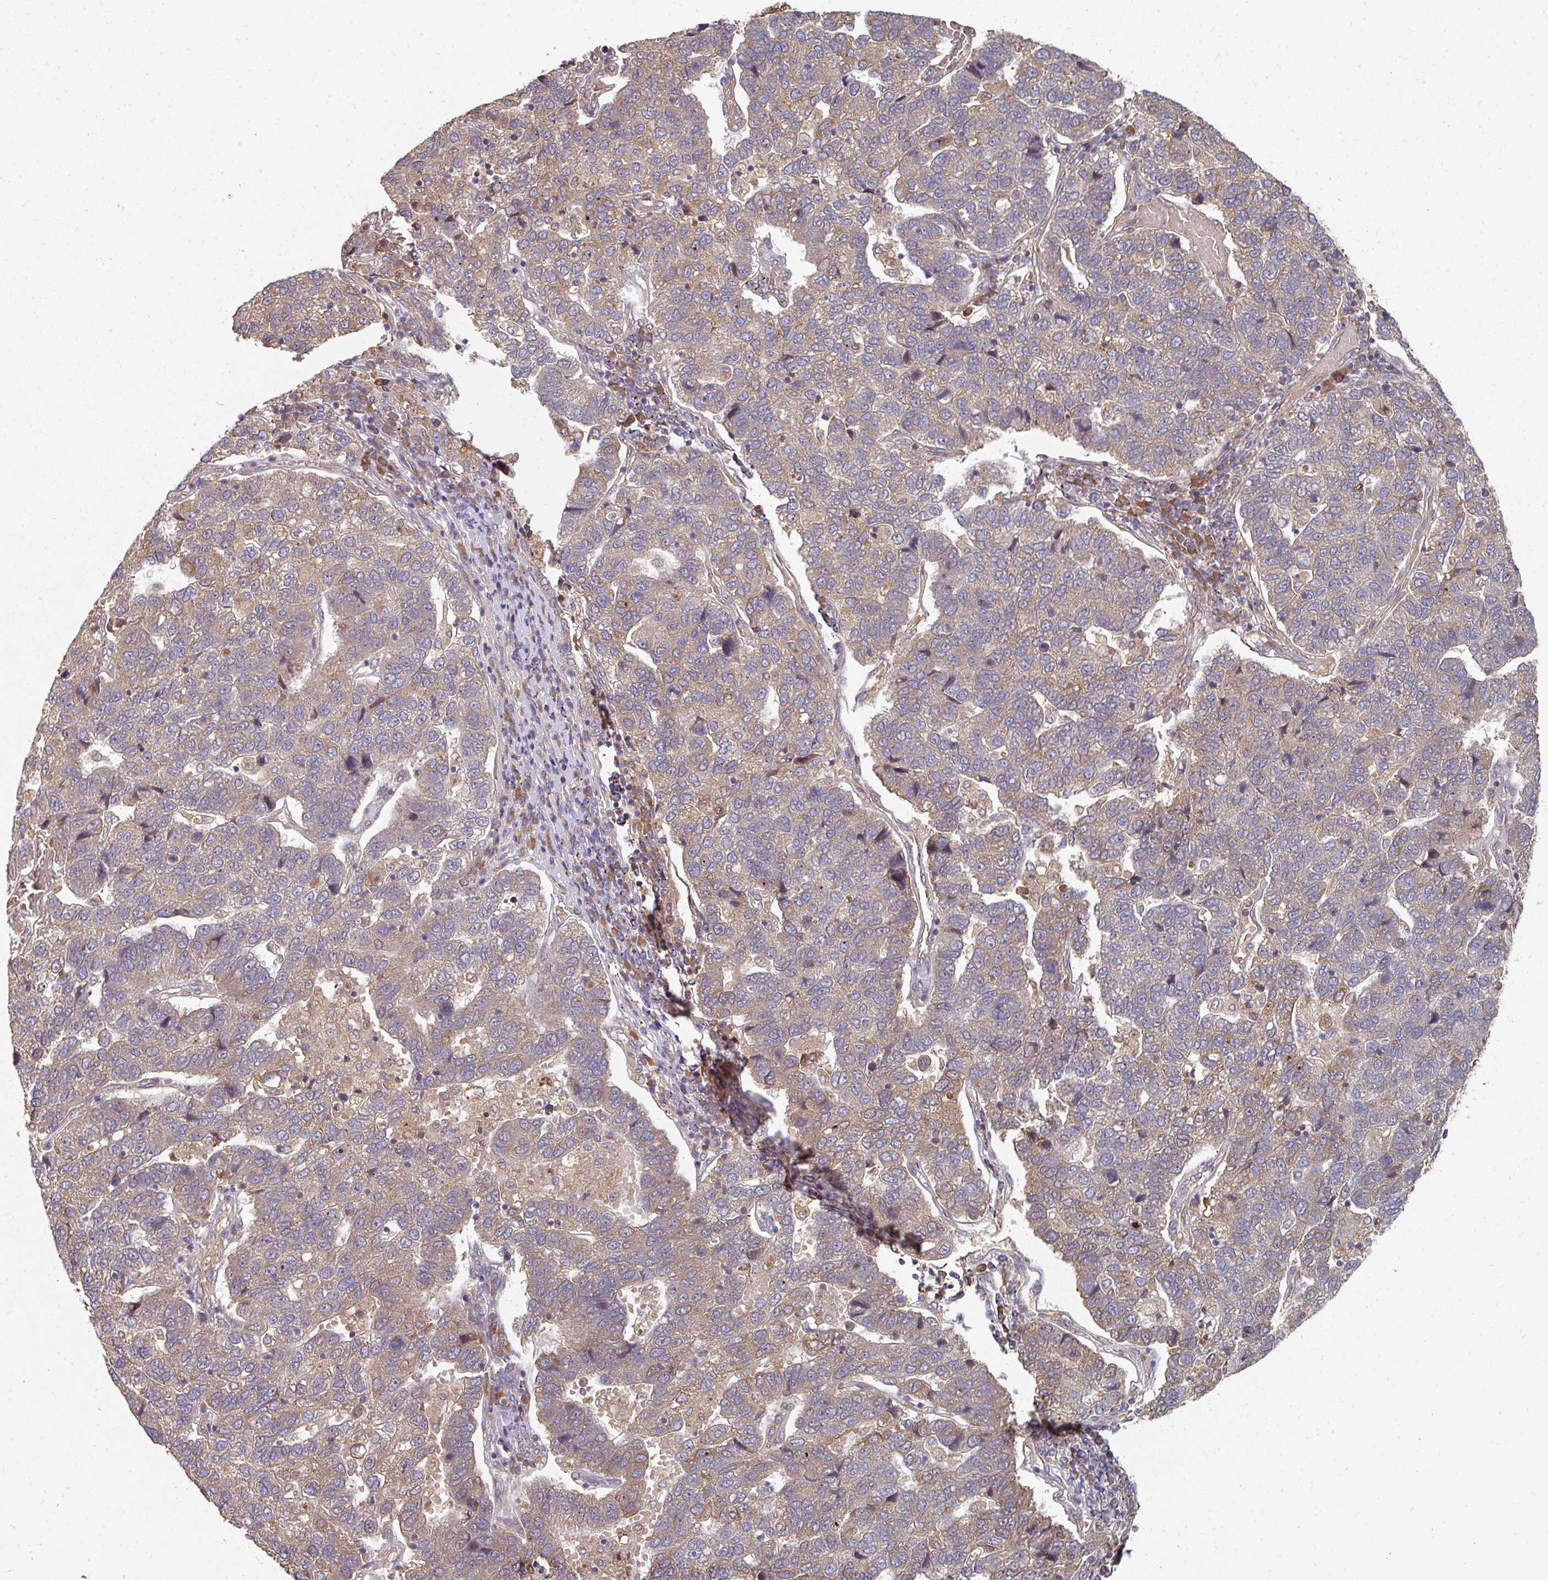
{"staining": {"intensity": "moderate", "quantity": ">75%", "location": "cytoplasmic/membranous"}, "tissue": "pancreatic cancer", "cell_type": "Tumor cells", "image_type": "cancer", "snomed": [{"axis": "morphology", "description": "Adenocarcinoma, NOS"}, {"axis": "topography", "description": "Pancreas"}], "caption": "The photomicrograph shows a brown stain indicating the presence of a protein in the cytoplasmic/membranous of tumor cells in adenocarcinoma (pancreatic).", "gene": "EDEM2", "patient": {"sex": "female", "age": 61}}